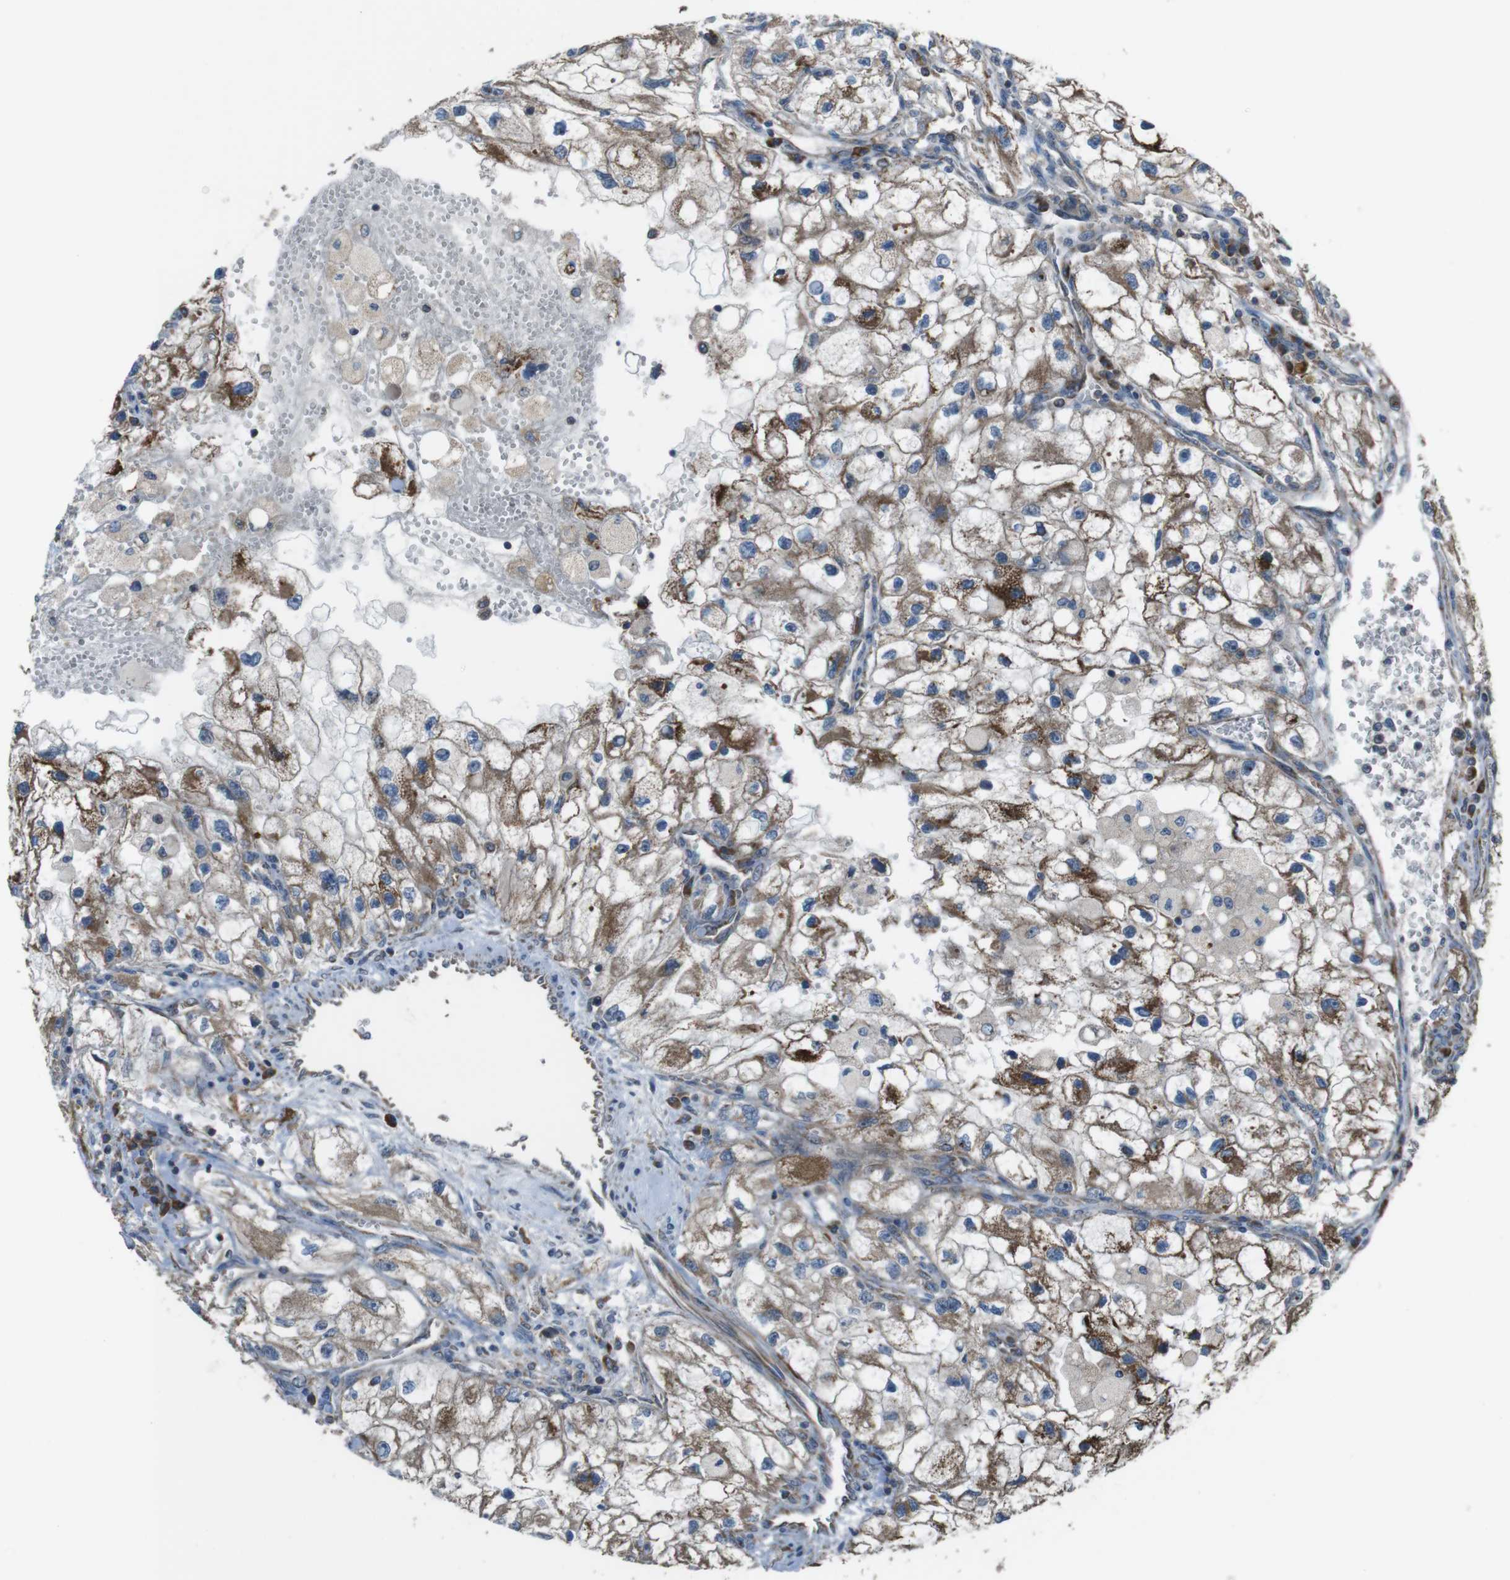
{"staining": {"intensity": "moderate", "quantity": ">75%", "location": "cytoplasmic/membranous"}, "tissue": "renal cancer", "cell_type": "Tumor cells", "image_type": "cancer", "snomed": [{"axis": "morphology", "description": "Adenocarcinoma, NOS"}, {"axis": "topography", "description": "Kidney"}], "caption": "Protein staining of renal cancer (adenocarcinoma) tissue exhibits moderate cytoplasmic/membranous positivity in about >75% of tumor cells.", "gene": "GIMAP8", "patient": {"sex": "female", "age": 70}}